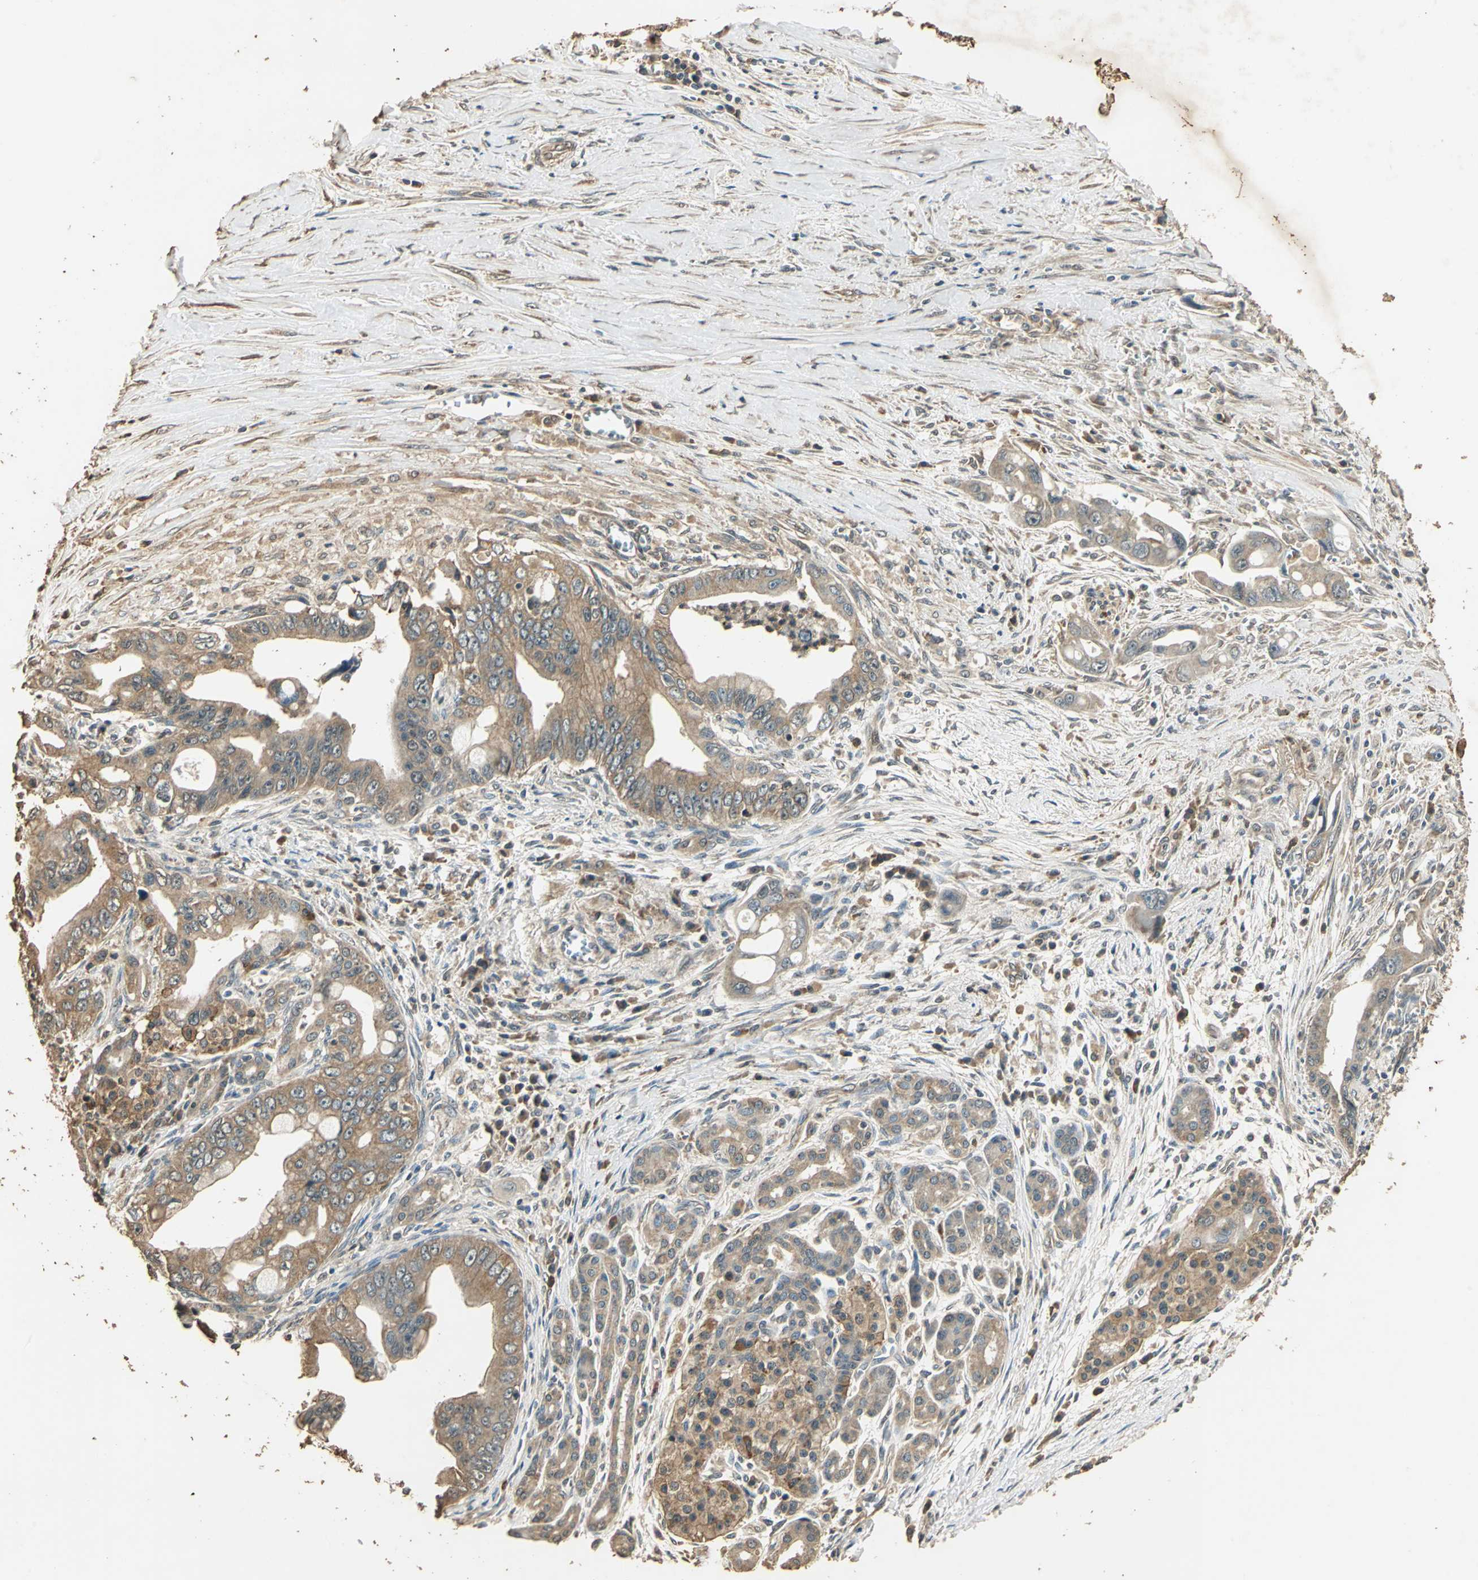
{"staining": {"intensity": "moderate", "quantity": ">75%", "location": "cytoplasmic/membranous"}, "tissue": "pancreatic cancer", "cell_type": "Tumor cells", "image_type": "cancer", "snomed": [{"axis": "morphology", "description": "Adenocarcinoma, NOS"}, {"axis": "topography", "description": "Pancreas"}], "caption": "Human adenocarcinoma (pancreatic) stained with a protein marker displays moderate staining in tumor cells.", "gene": "TMPRSS4", "patient": {"sex": "male", "age": 59}}